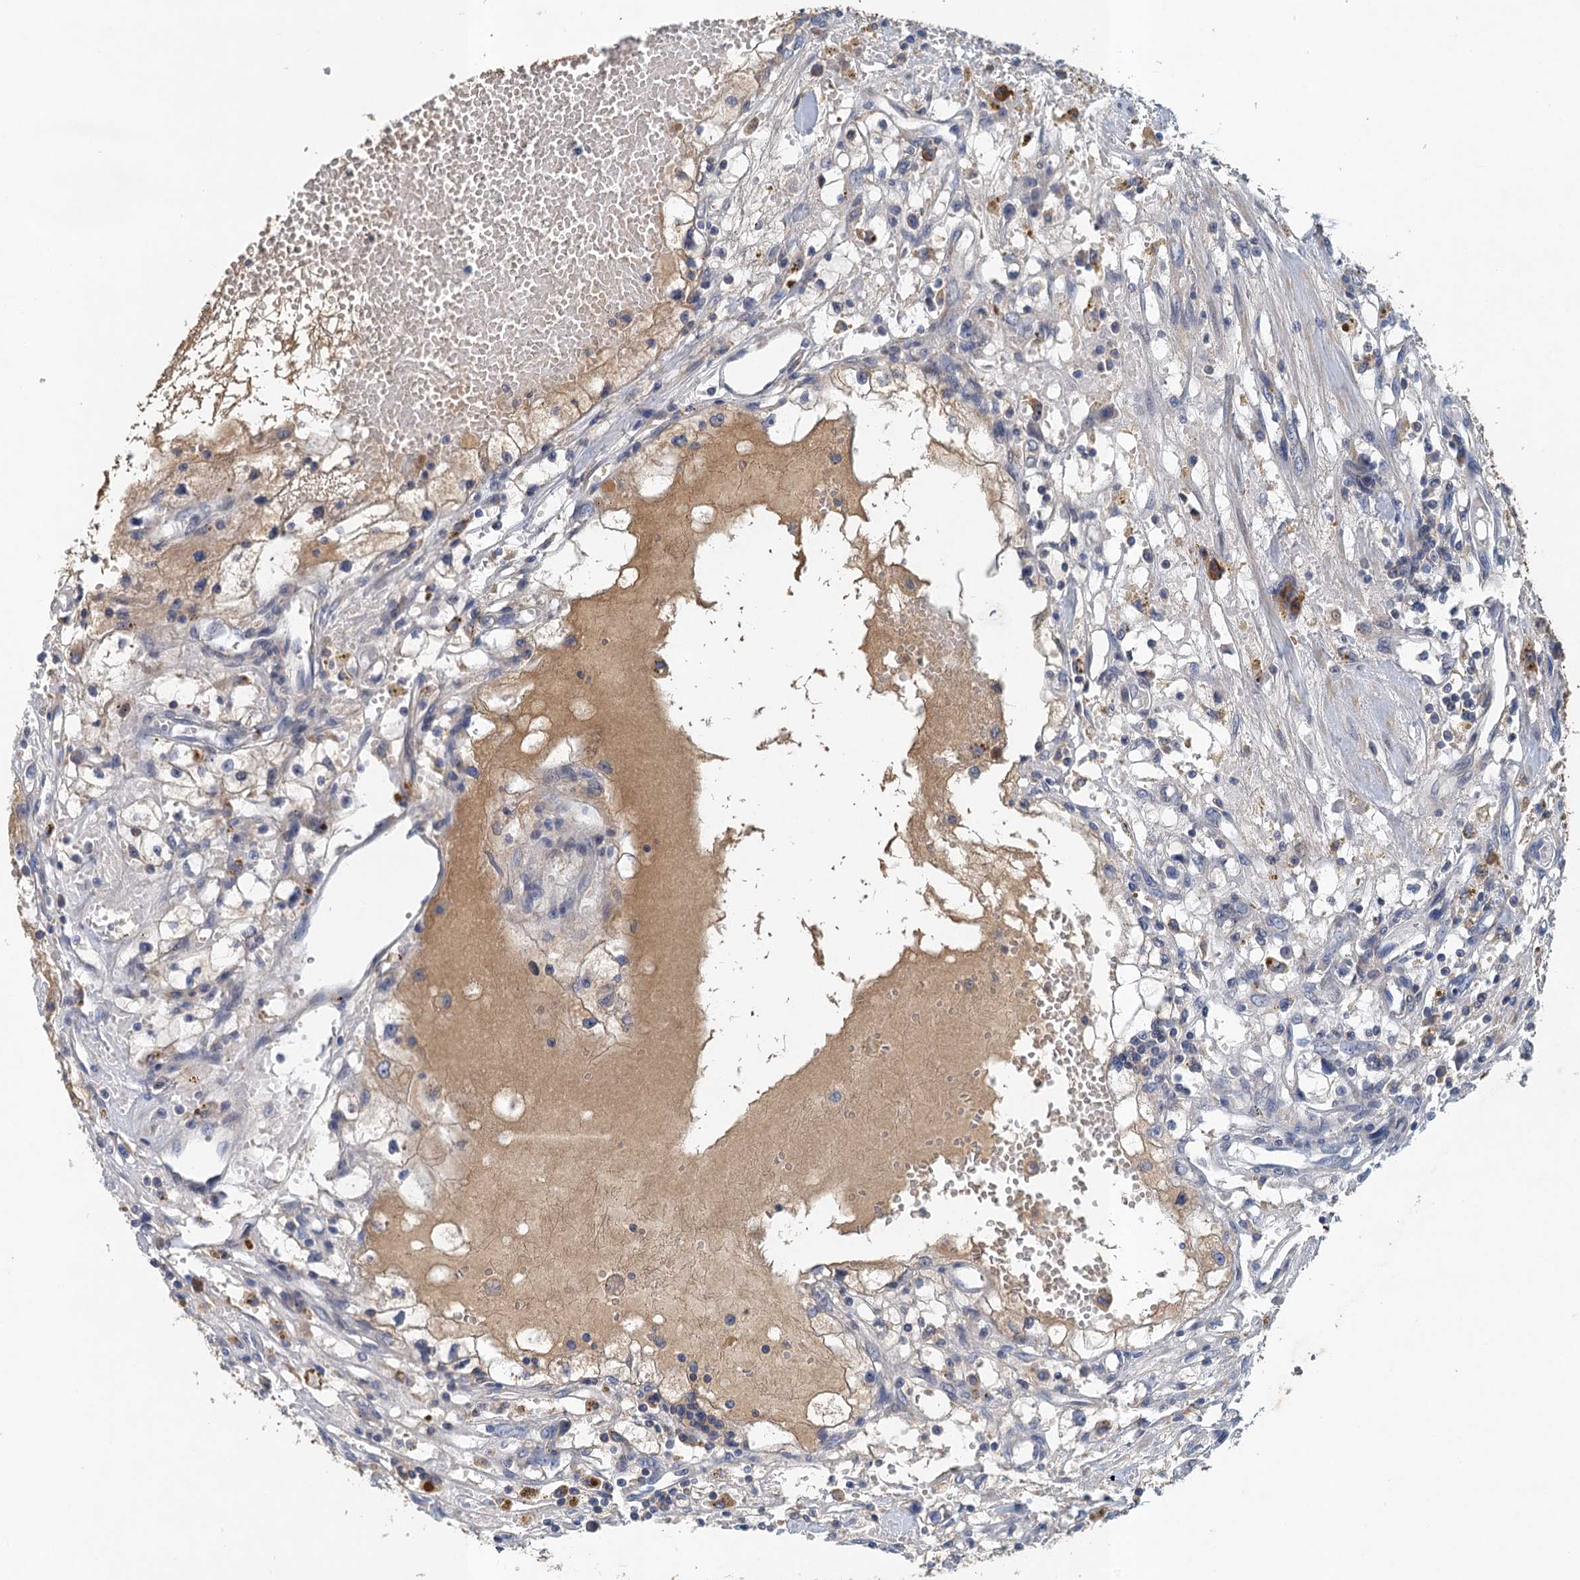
{"staining": {"intensity": "negative", "quantity": "none", "location": "none"}, "tissue": "renal cancer", "cell_type": "Tumor cells", "image_type": "cancer", "snomed": [{"axis": "morphology", "description": "Adenocarcinoma, NOS"}, {"axis": "topography", "description": "Kidney"}], "caption": "Tumor cells show no significant expression in renal cancer.", "gene": "TPCN1", "patient": {"sex": "male", "age": 56}}